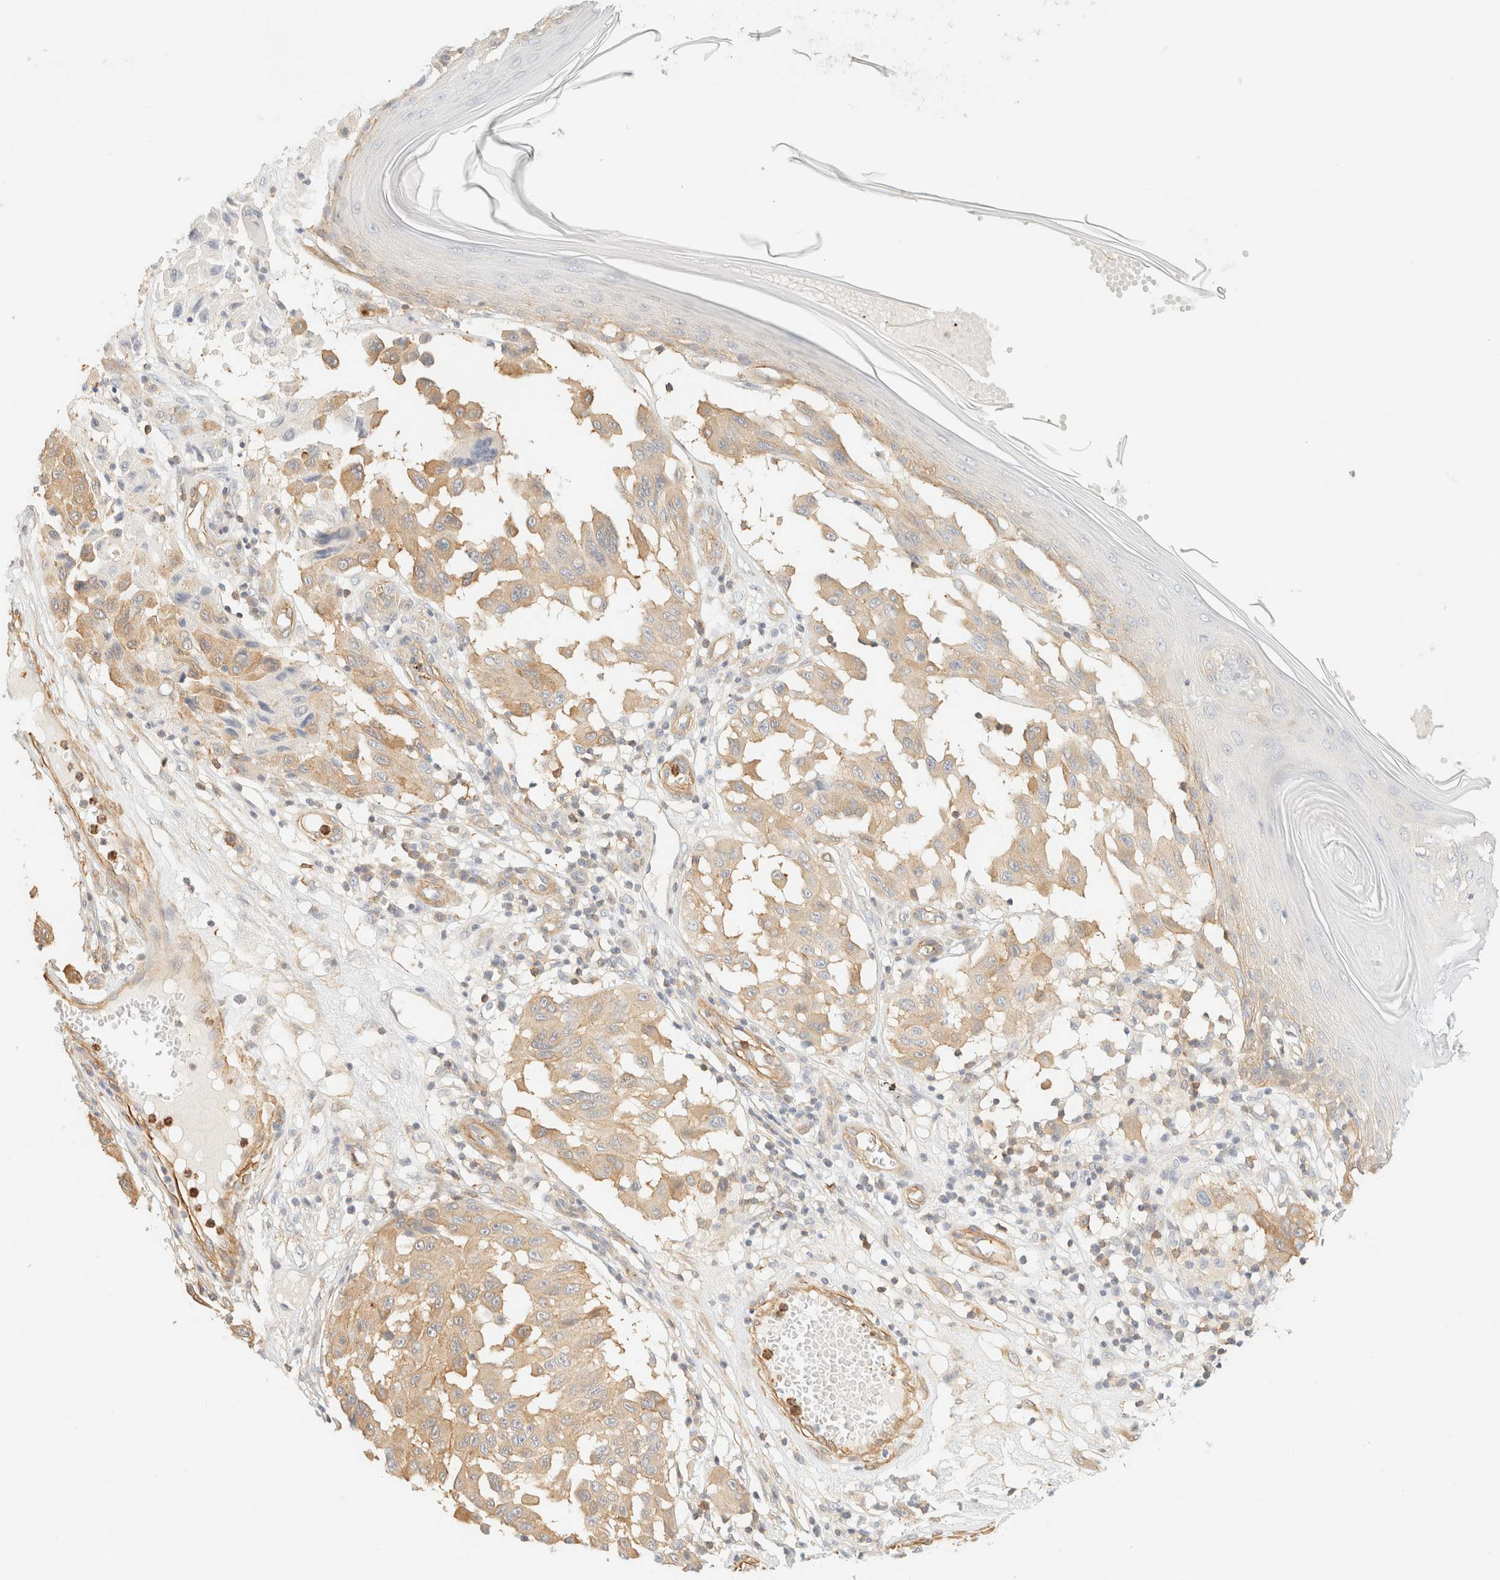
{"staining": {"intensity": "weak", "quantity": ">75%", "location": "cytoplasmic/membranous"}, "tissue": "melanoma", "cell_type": "Tumor cells", "image_type": "cancer", "snomed": [{"axis": "morphology", "description": "Malignant melanoma, NOS"}, {"axis": "topography", "description": "Skin"}], "caption": "Approximately >75% of tumor cells in melanoma show weak cytoplasmic/membranous protein positivity as visualized by brown immunohistochemical staining.", "gene": "OTOP2", "patient": {"sex": "male", "age": 30}}